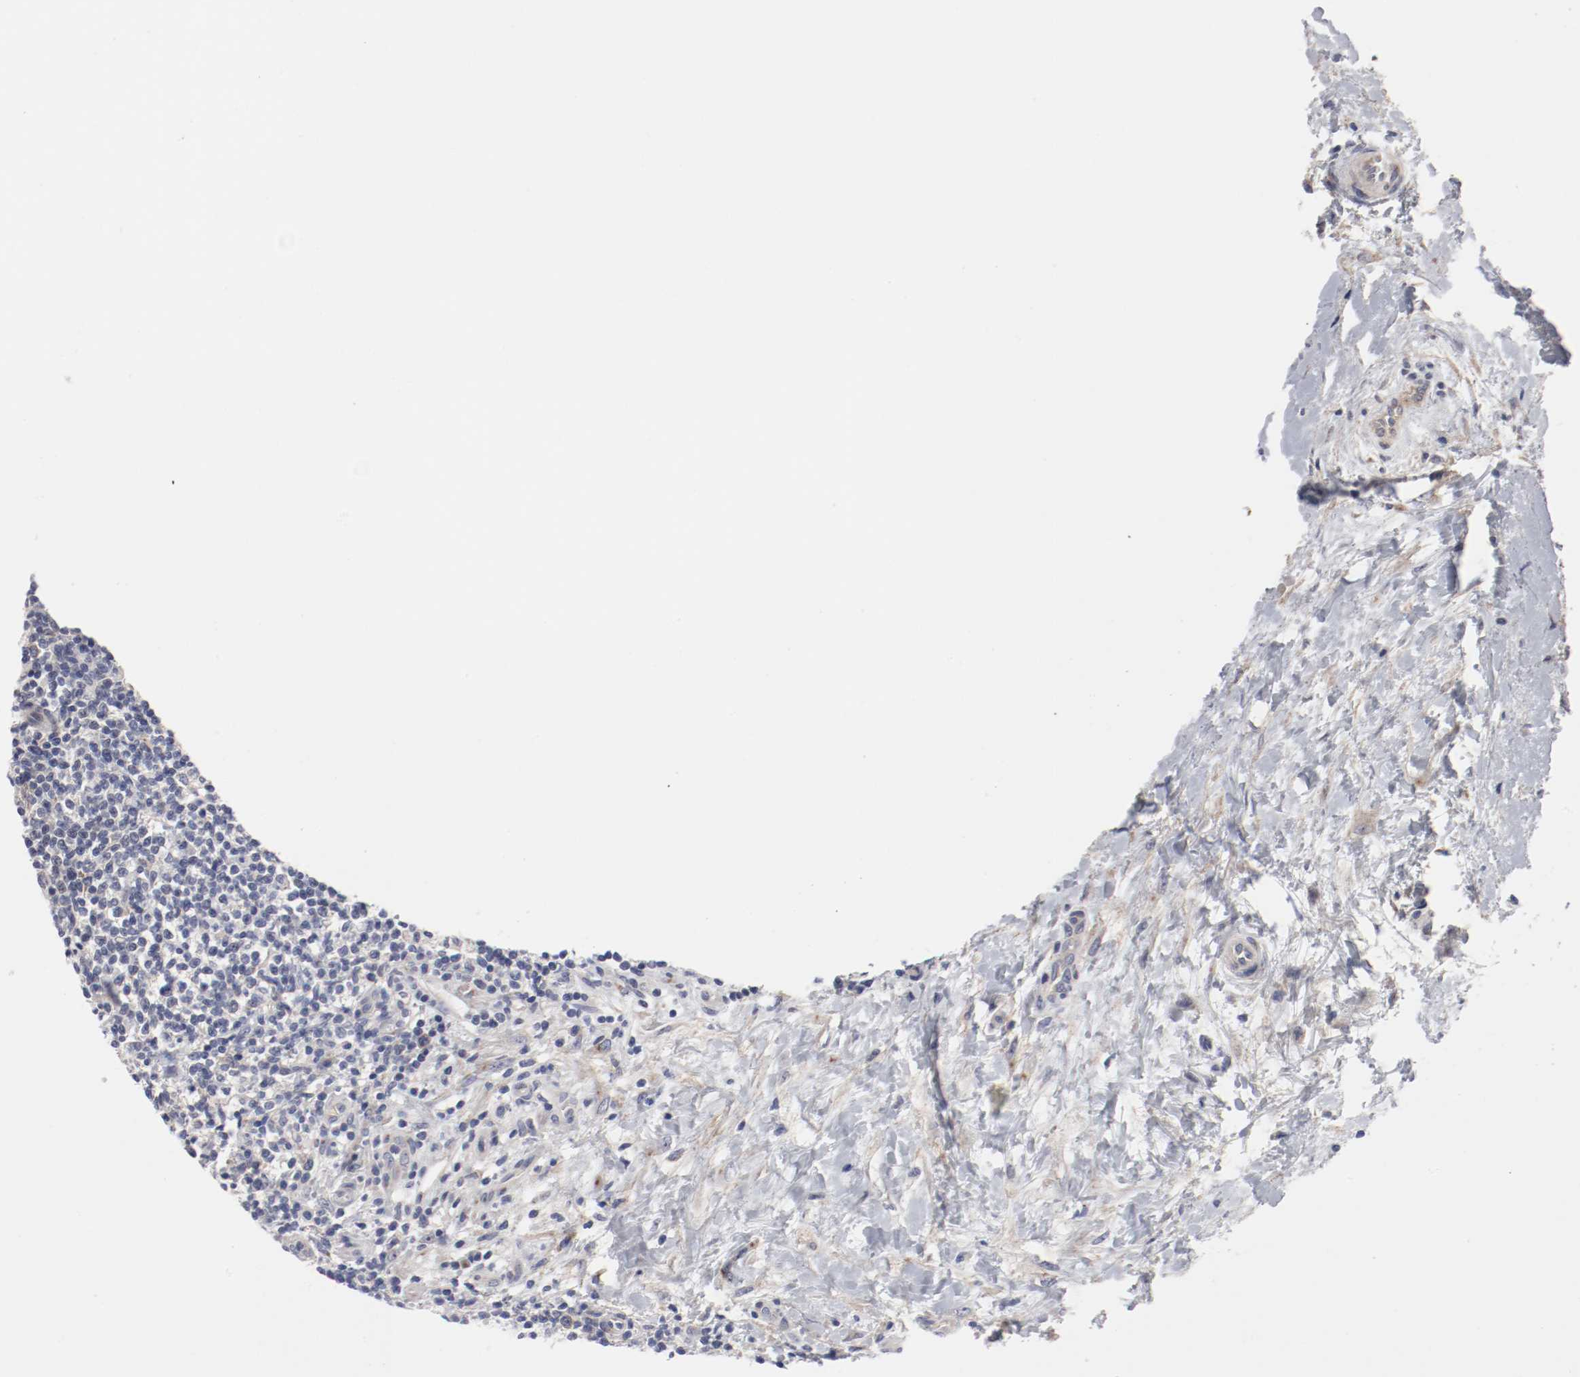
{"staining": {"intensity": "negative", "quantity": "none", "location": "none"}, "tissue": "lymphoma", "cell_type": "Tumor cells", "image_type": "cancer", "snomed": [{"axis": "morphology", "description": "Malignant lymphoma, non-Hodgkin's type, Low grade"}, {"axis": "topography", "description": "Lymph node"}], "caption": "Immunohistochemical staining of lymphoma displays no significant expression in tumor cells.", "gene": "GPR143", "patient": {"sex": "female", "age": 76}}